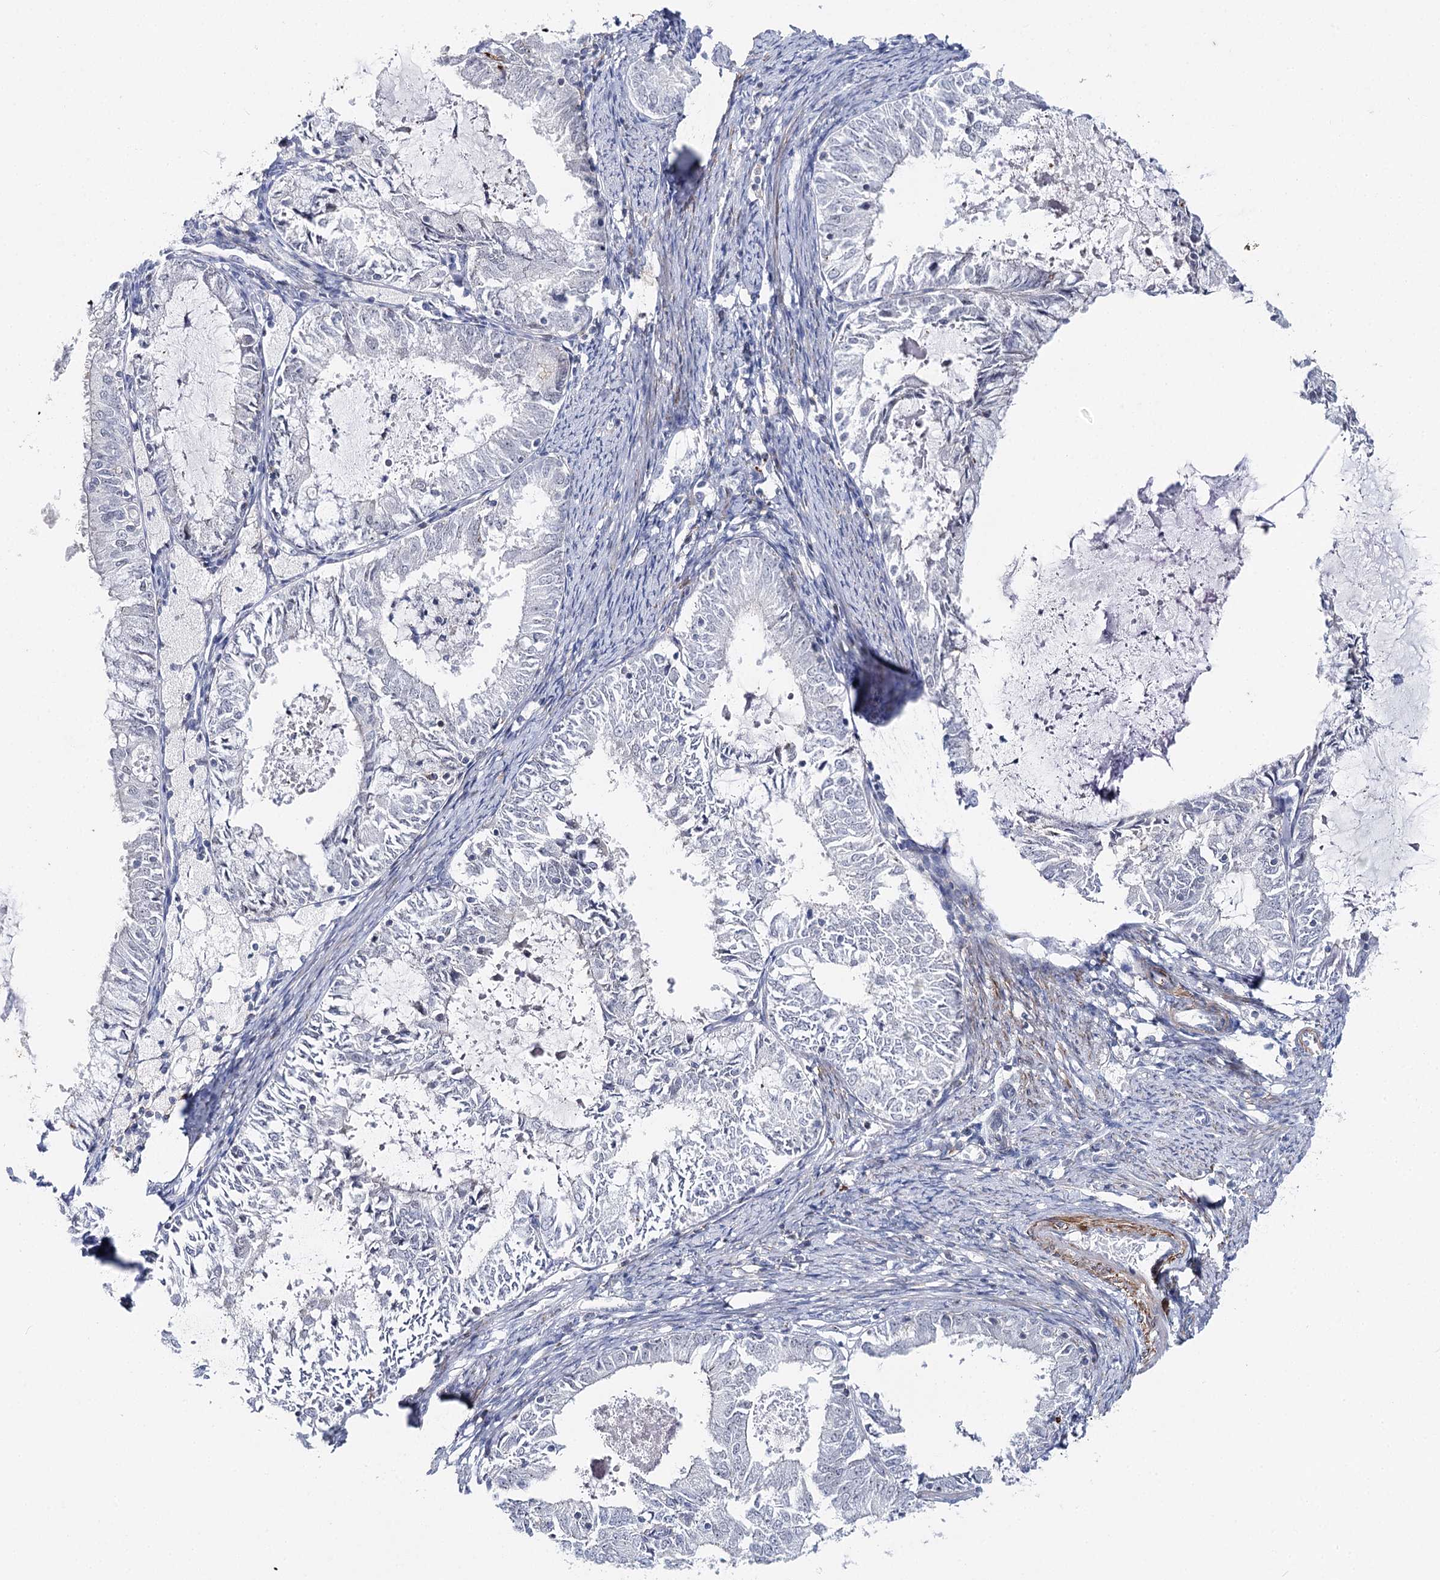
{"staining": {"intensity": "negative", "quantity": "none", "location": "none"}, "tissue": "endometrial cancer", "cell_type": "Tumor cells", "image_type": "cancer", "snomed": [{"axis": "morphology", "description": "Adenocarcinoma, NOS"}, {"axis": "topography", "description": "Endometrium"}], "caption": "An immunohistochemistry (IHC) image of endometrial cancer is shown. There is no staining in tumor cells of endometrial cancer.", "gene": "AGXT2", "patient": {"sex": "female", "age": 57}}